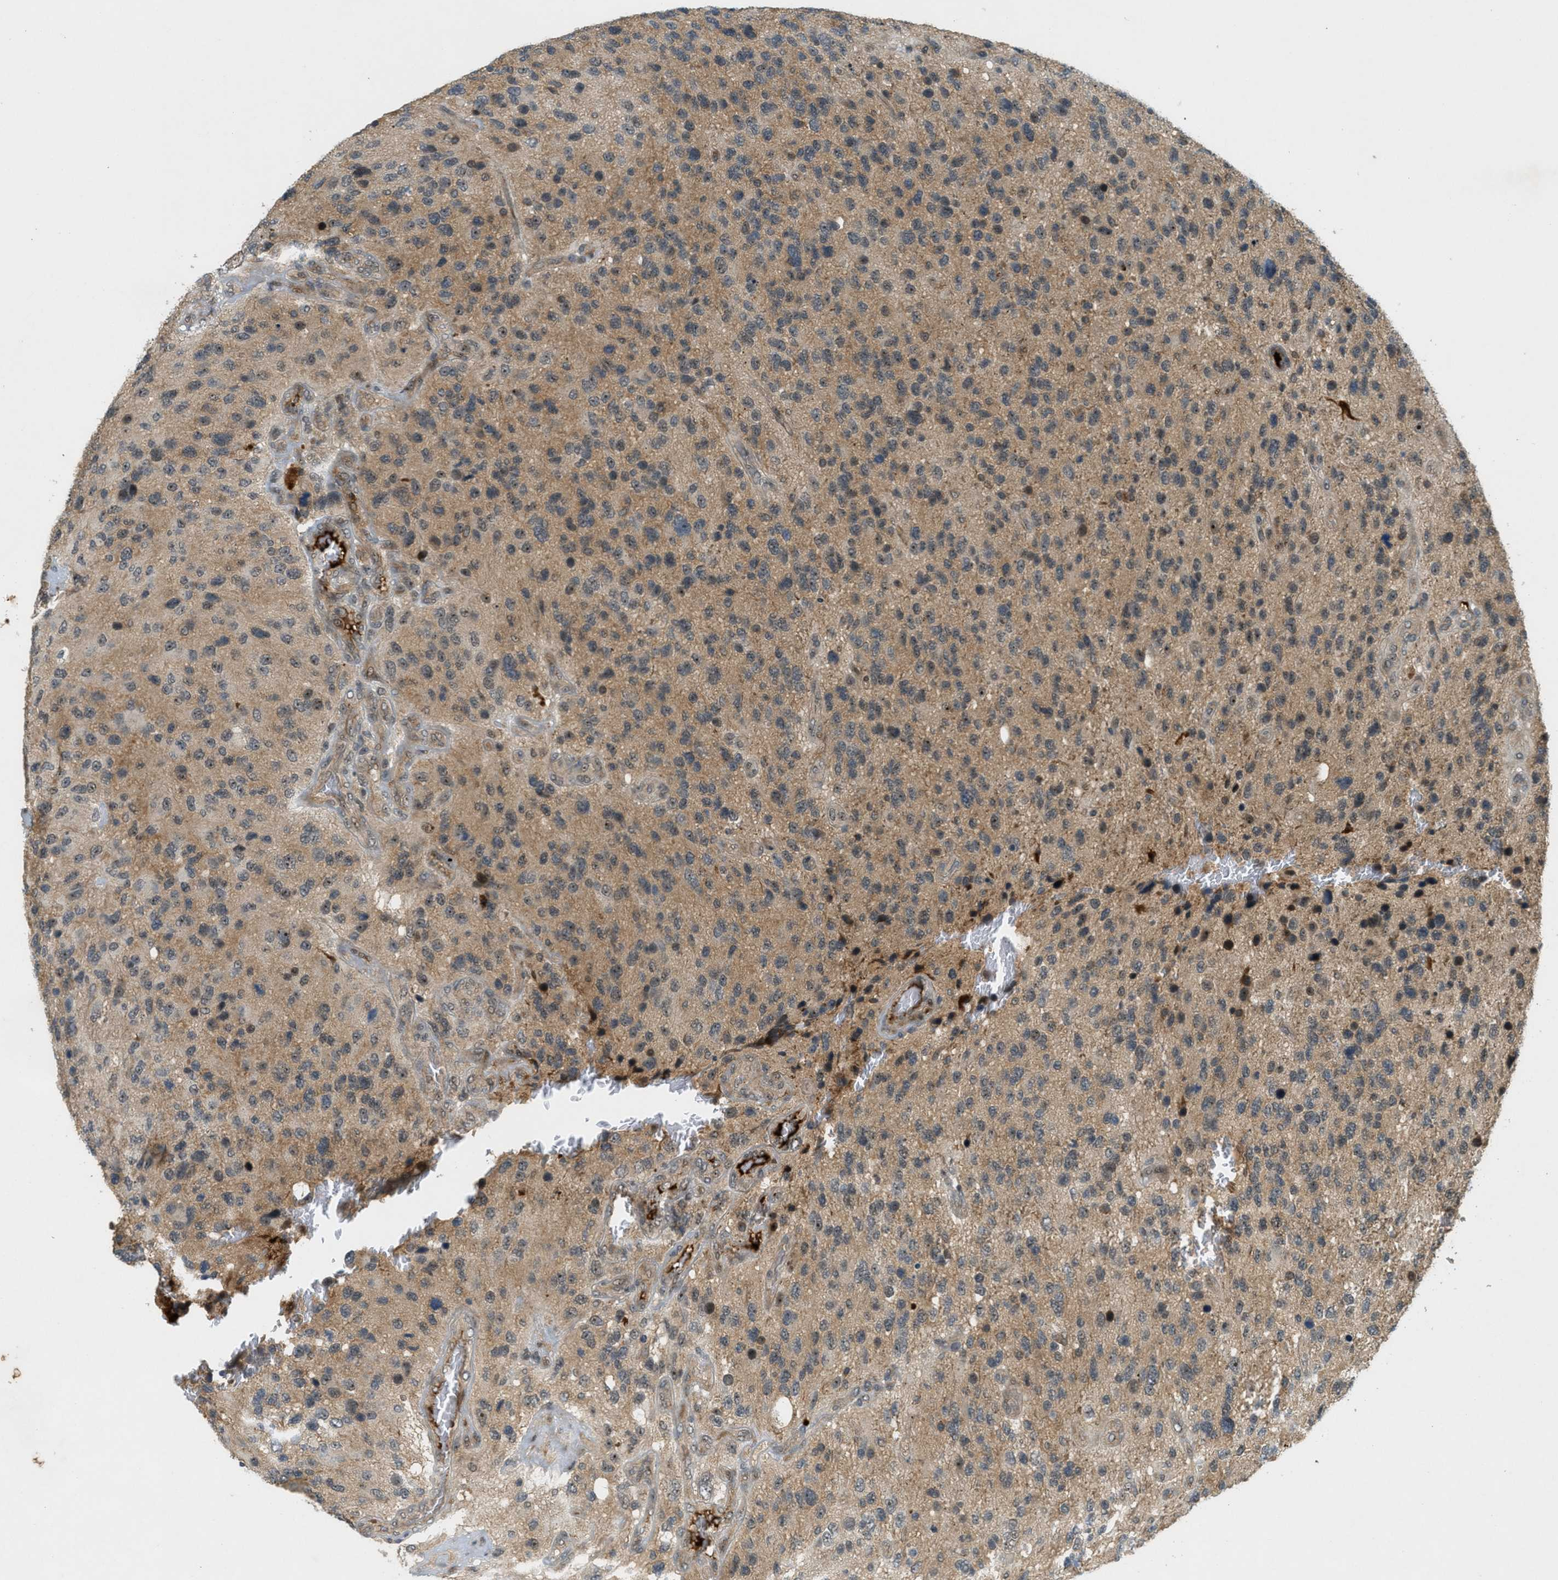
{"staining": {"intensity": "moderate", "quantity": ">75%", "location": "cytoplasmic/membranous"}, "tissue": "glioma", "cell_type": "Tumor cells", "image_type": "cancer", "snomed": [{"axis": "morphology", "description": "Glioma, malignant, High grade"}, {"axis": "topography", "description": "Brain"}], "caption": "Protein expression analysis of human malignant high-grade glioma reveals moderate cytoplasmic/membranous expression in approximately >75% of tumor cells. Using DAB (3,3'-diaminobenzidine) (brown) and hematoxylin (blue) stains, captured at high magnification using brightfield microscopy.", "gene": "STK11", "patient": {"sex": "female", "age": 58}}